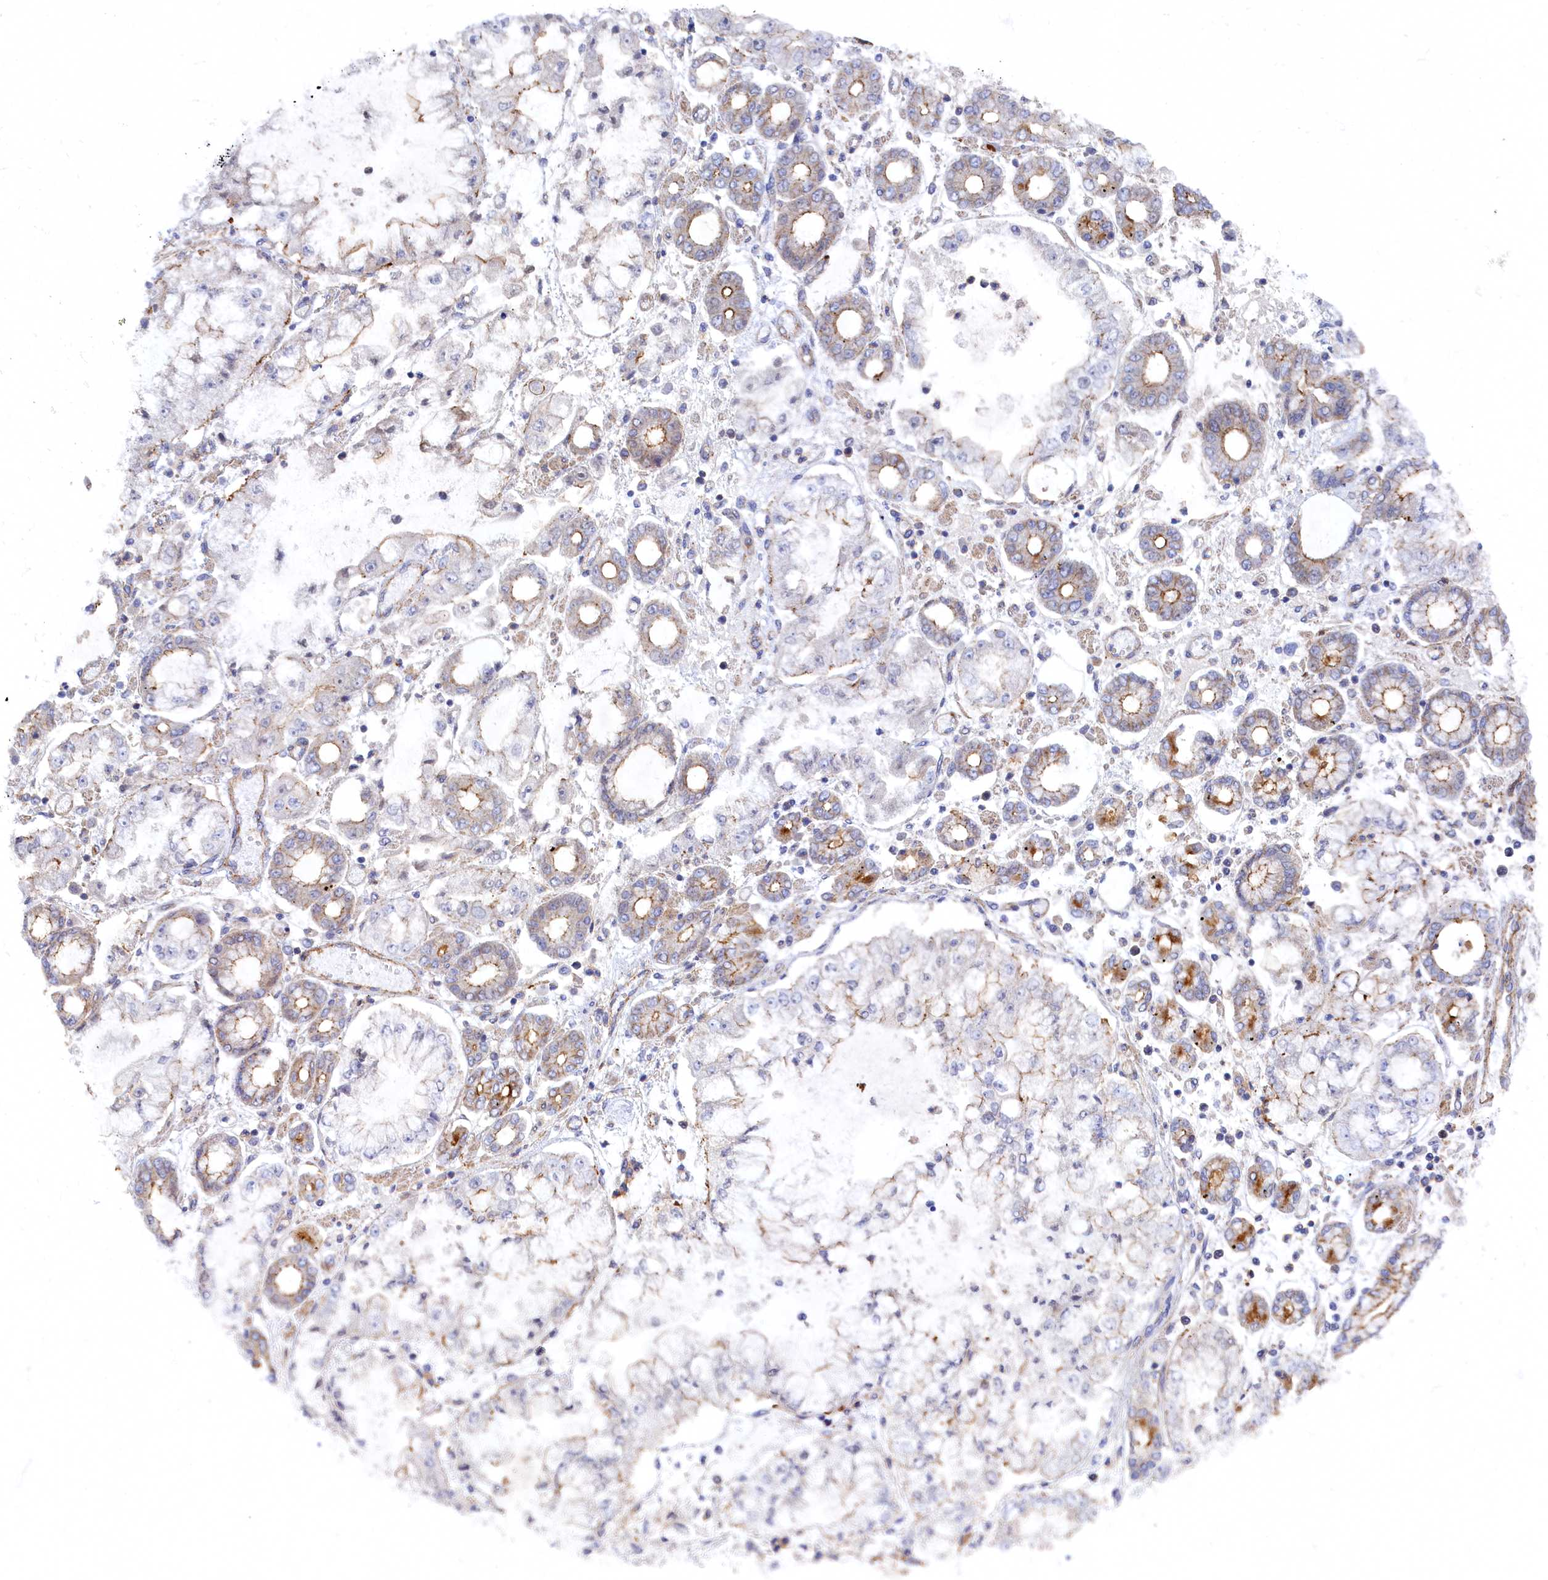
{"staining": {"intensity": "moderate", "quantity": "<25%", "location": "cytoplasmic/membranous"}, "tissue": "stomach cancer", "cell_type": "Tumor cells", "image_type": "cancer", "snomed": [{"axis": "morphology", "description": "Adenocarcinoma, NOS"}, {"axis": "topography", "description": "Stomach"}], "caption": "Adenocarcinoma (stomach) stained with DAB (3,3'-diaminobenzidine) immunohistochemistry (IHC) shows low levels of moderate cytoplasmic/membranous expression in approximately <25% of tumor cells.", "gene": "PSMG2", "patient": {"sex": "male", "age": 76}}